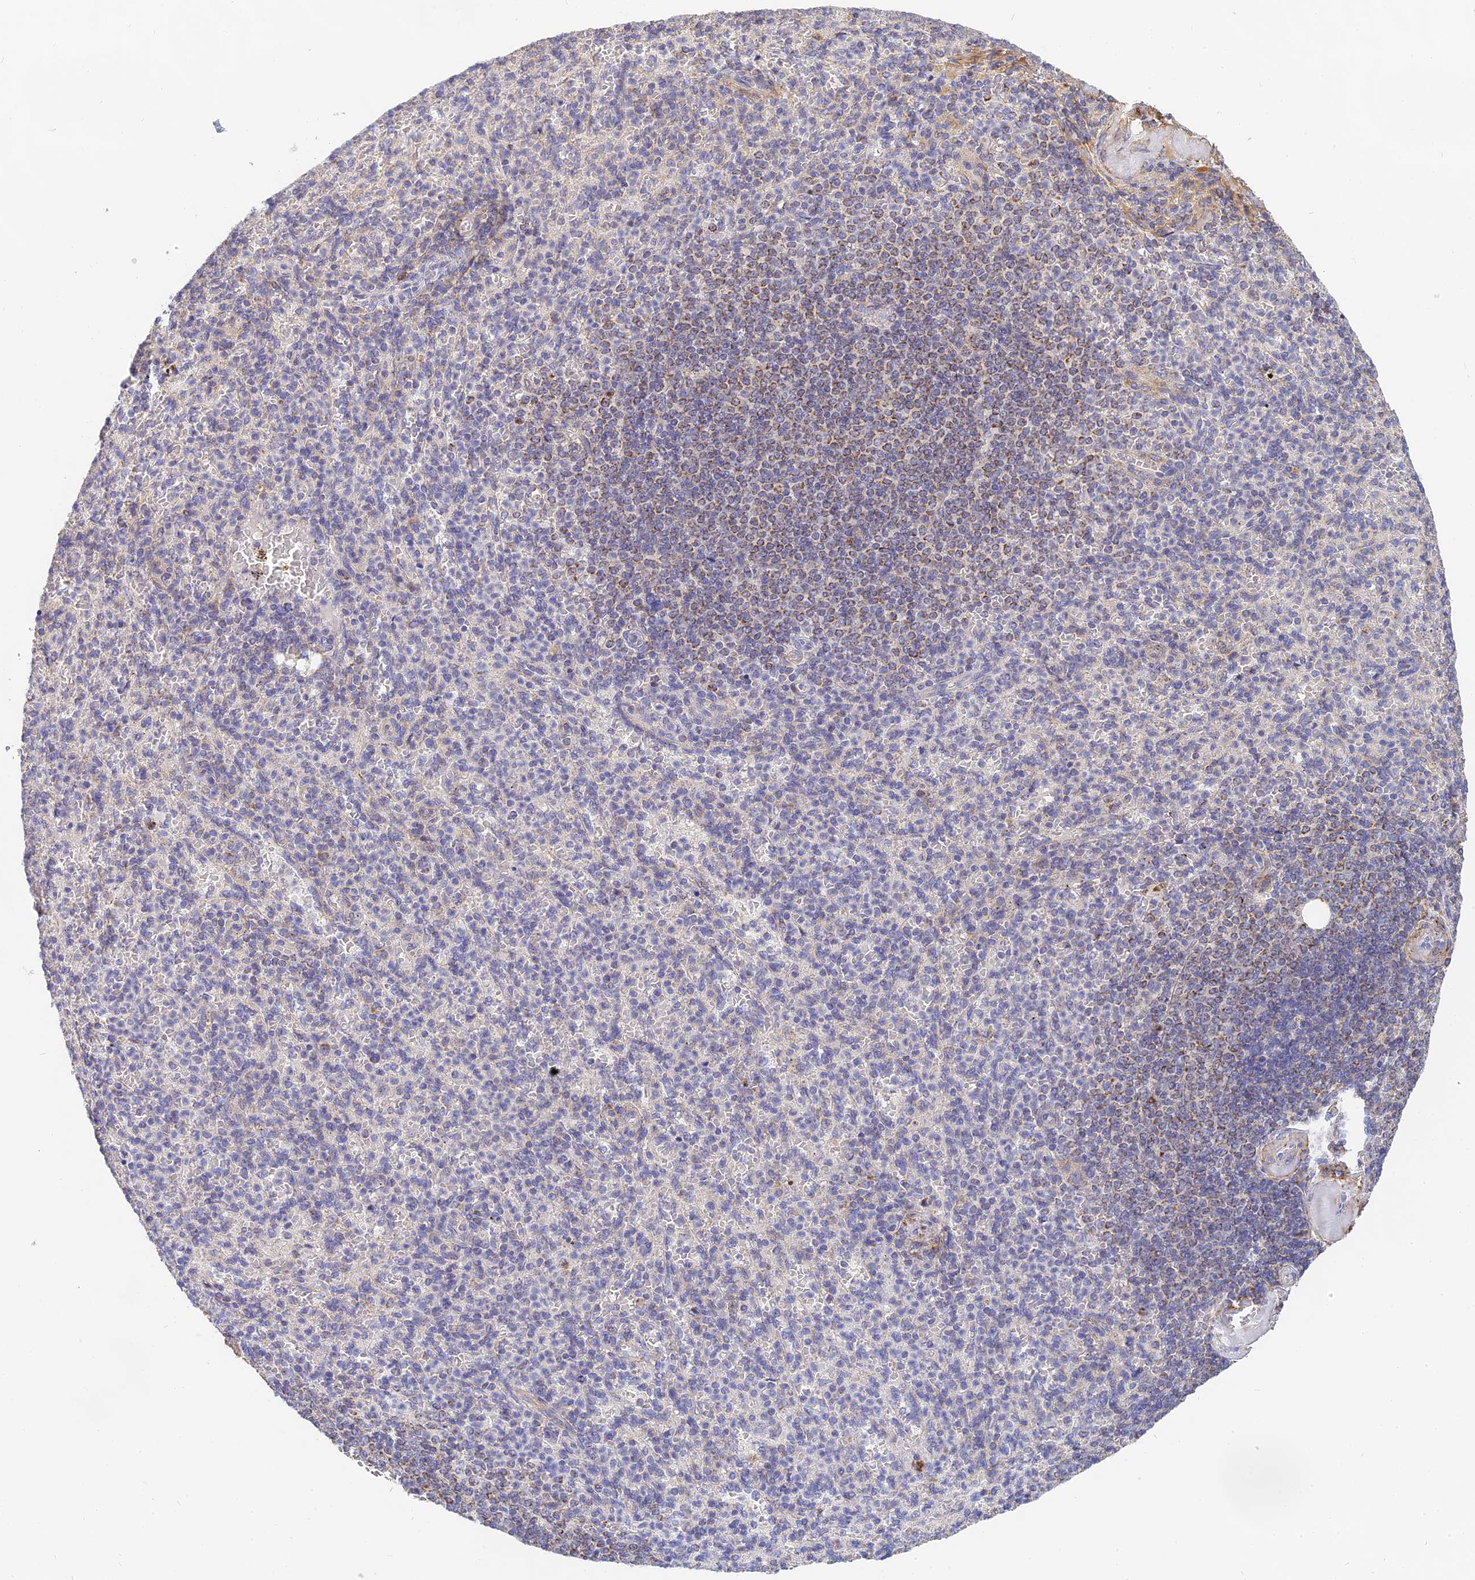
{"staining": {"intensity": "weak", "quantity": "25%-75%", "location": "cytoplasmic/membranous"}, "tissue": "spleen", "cell_type": "Cells in red pulp", "image_type": "normal", "snomed": [{"axis": "morphology", "description": "Normal tissue, NOS"}, {"axis": "topography", "description": "Spleen"}], "caption": "Spleen stained with immunohistochemistry reveals weak cytoplasmic/membranous positivity in about 25%-75% of cells in red pulp.", "gene": "MRPL15", "patient": {"sex": "female", "age": 74}}